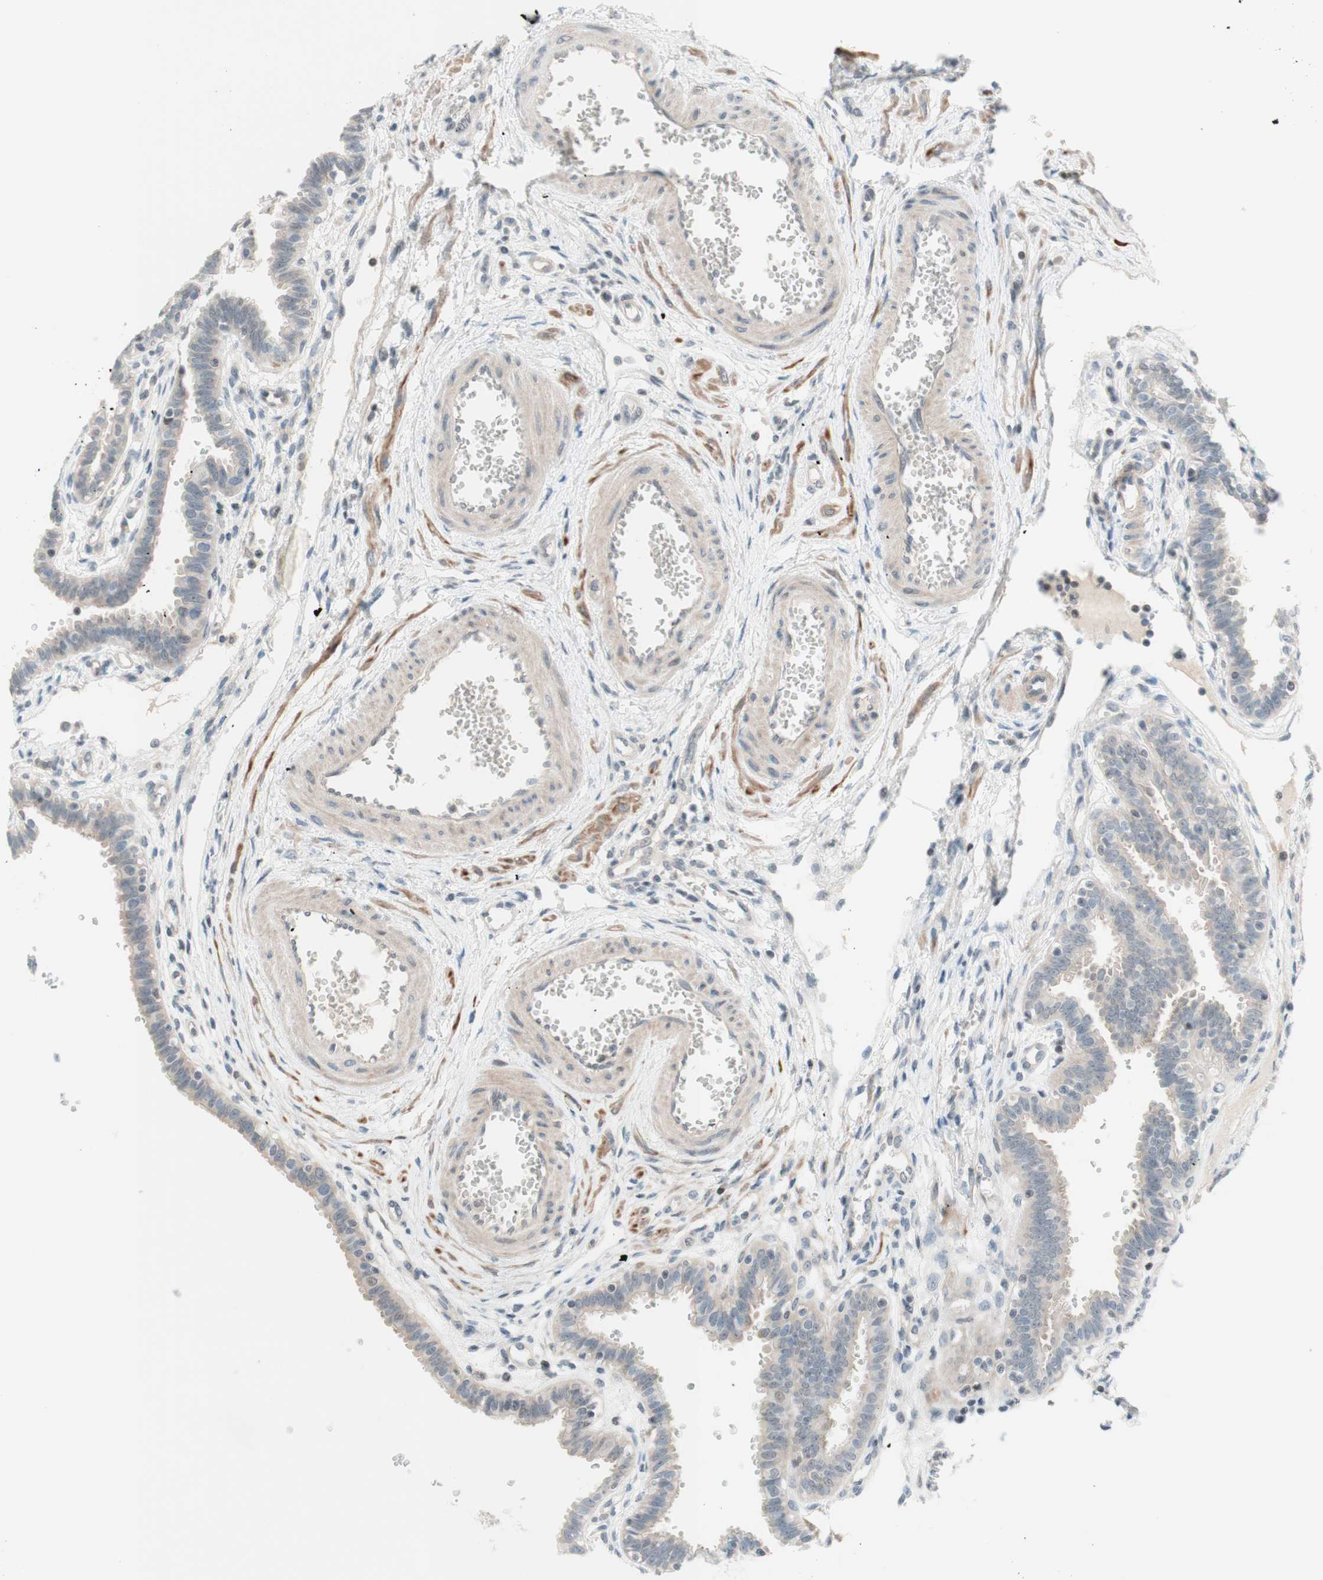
{"staining": {"intensity": "weak", "quantity": "25%-75%", "location": "cytoplasmic/membranous"}, "tissue": "fallopian tube", "cell_type": "Glandular cells", "image_type": "normal", "snomed": [{"axis": "morphology", "description": "Normal tissue, NOS"}, {"axis": "topography", "description": "Fallopian tube"}], "caption": "Glandular cells show weak cytoplasmic/membranous staining in approximately 25%-75% of cells in unremarkable fallopian tube. The staining was performed using DAB (3,3'-diaminobenzidine) to visualize the protein expression in brown, while the nuclei were stained in blue with hematoxylin (Magnification: 20x).", "gene": "JPH1", "patient": {"sex": "female", "age": 32}}